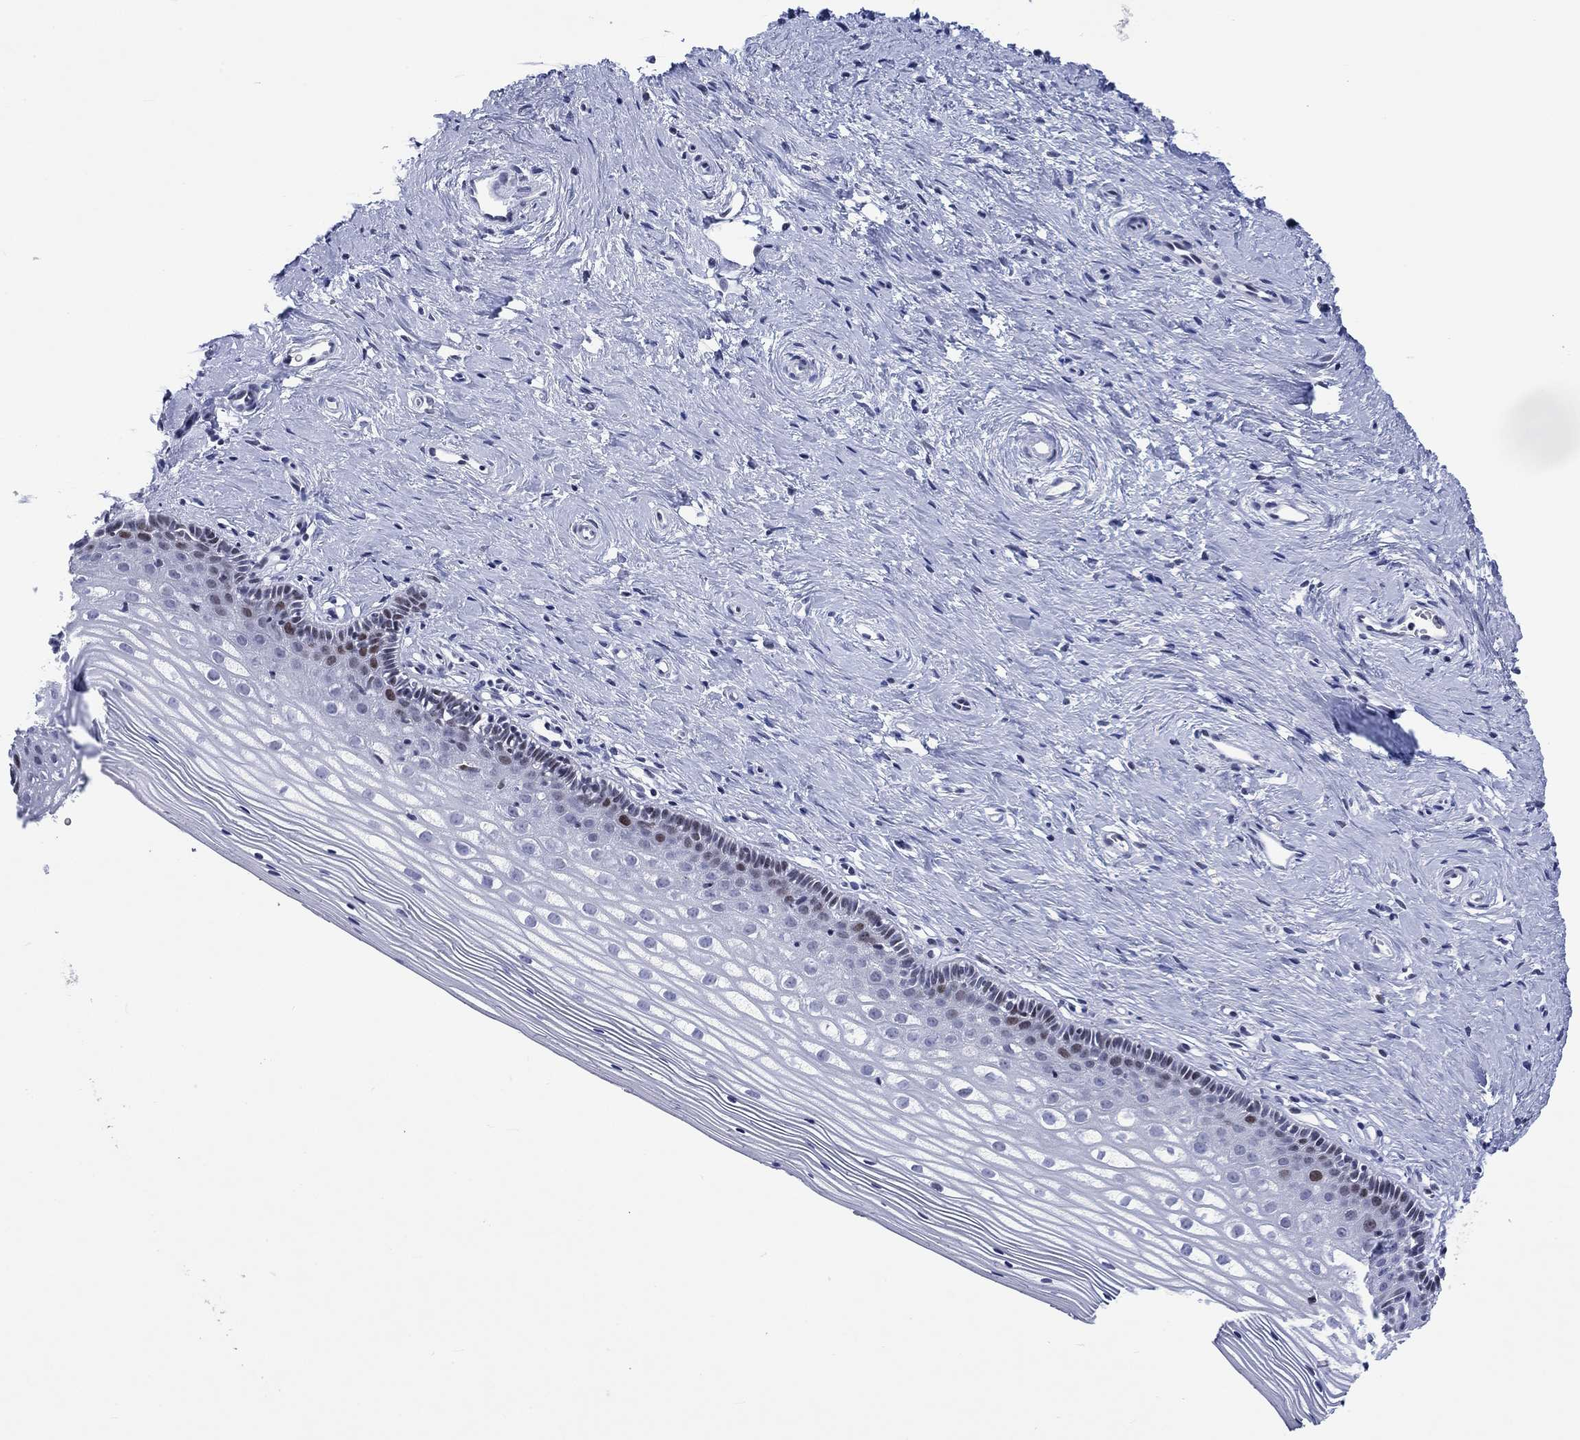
{"staining": {"intensity": "negative", "quantity": "none", "location": "none"}, "tissue": "cervix", "cell_type": "Glandular cells", "image_type": "normal", "snomed": [{"axis": "morphology", "description": "Normal tissue, NOS"}, {"axis": "topography", "description": "Cervix"}], "caption": "The image displays no significant expression in glandular cells of cervix.", "gene": "CDCA2", "patient": {"sex": "female", "age": 40}}